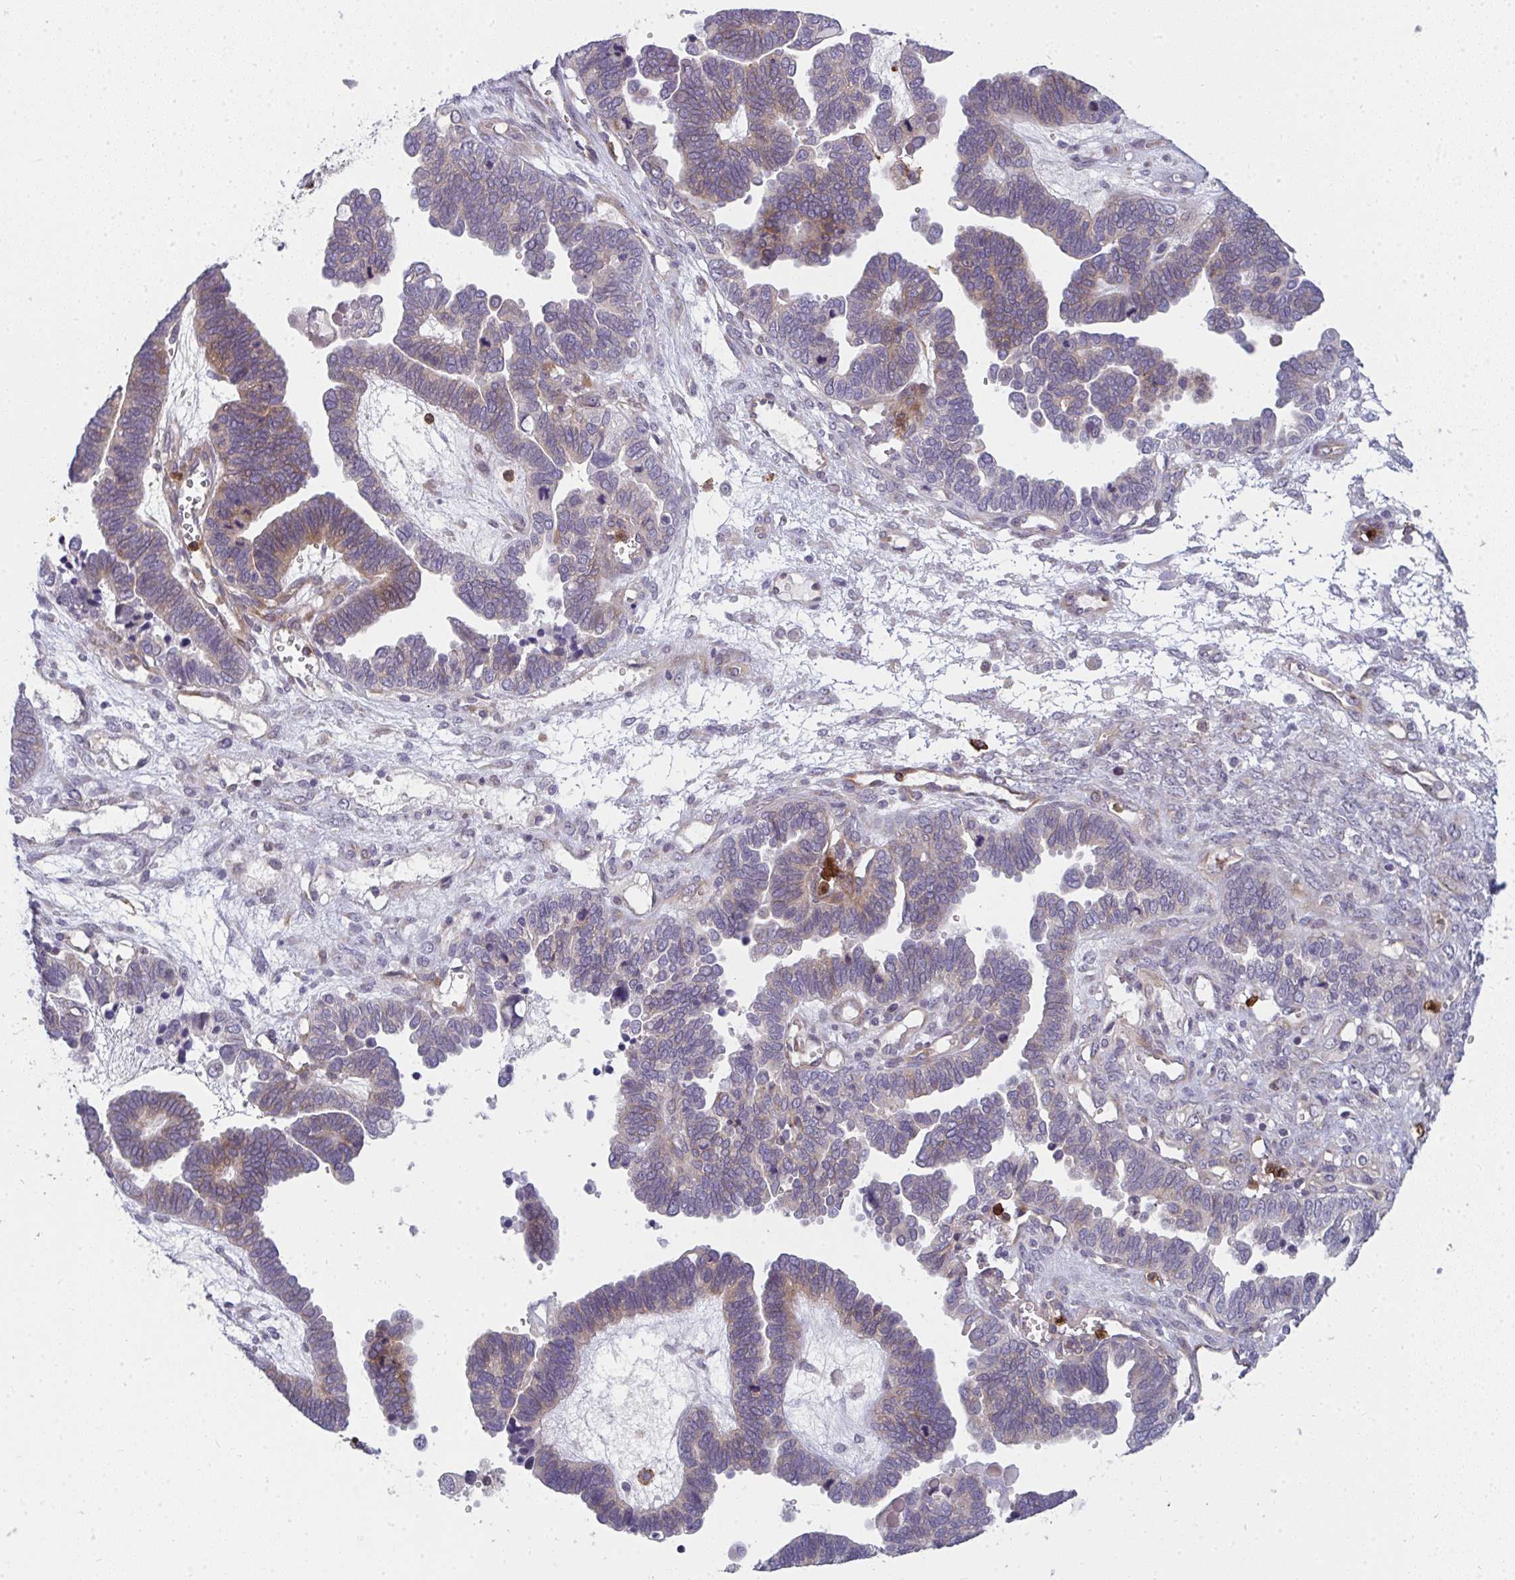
{"staining": {"intensity": "weak", "quantity": "25%-75%", "location": "cytoplasmic/membranous"}, "tissue": "ovarian cancer", "cell_type": "Tumor cells", "image_type": "cancer", "snomed": [{"axis": "morphology", "description": "Cystadenocarcinoma, serous, NOS"}, {"axis": "topography", "description": "Ovary"}], "caption": "Protein expression analysis of serous cystadenocarcinoma (ovarian) demonstrates weak cytoplasmic/membranous staining in about 25%-75% of tumor cells.", "gene": "CSF3R", "patient": {"sex": "female", "age": 51}}